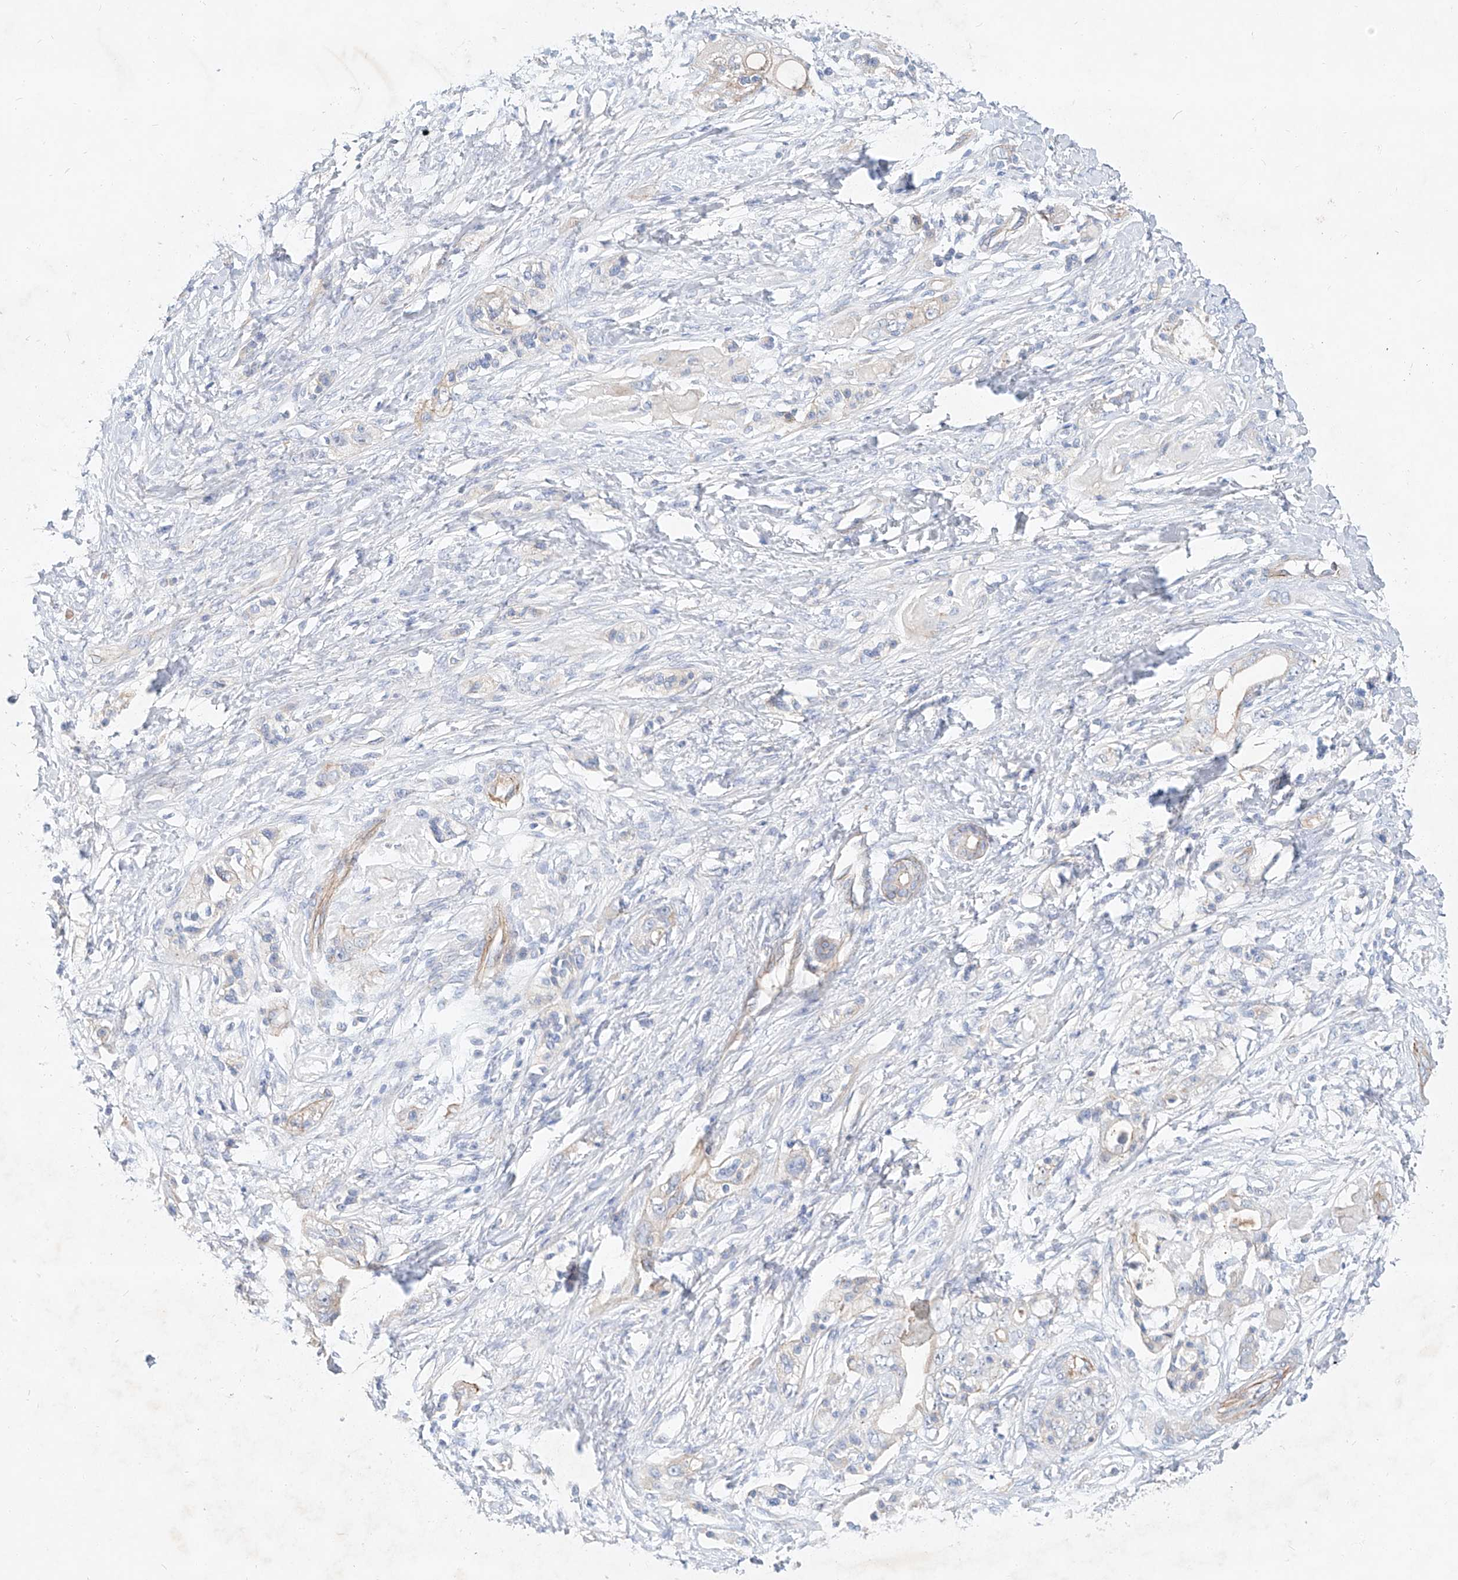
{"staining": {"intensity": "negative", "quantity": "none", "location": "none"}, "tissue": "pancreatic cancer", "cell_type": "Tumor cells", "image_type": "cancer", "snomed": [{"axis": "morphology", "description": "Adenocarcinoma, NOS"}, {"axis": "topography", "description": "Pancreas"}], "caption": "Tumor cells are negative for brown protein staining in adenocarcinoma (pancreatic).", "gene": "AJM1", "patient": {"sex": "male", "age": 70}}